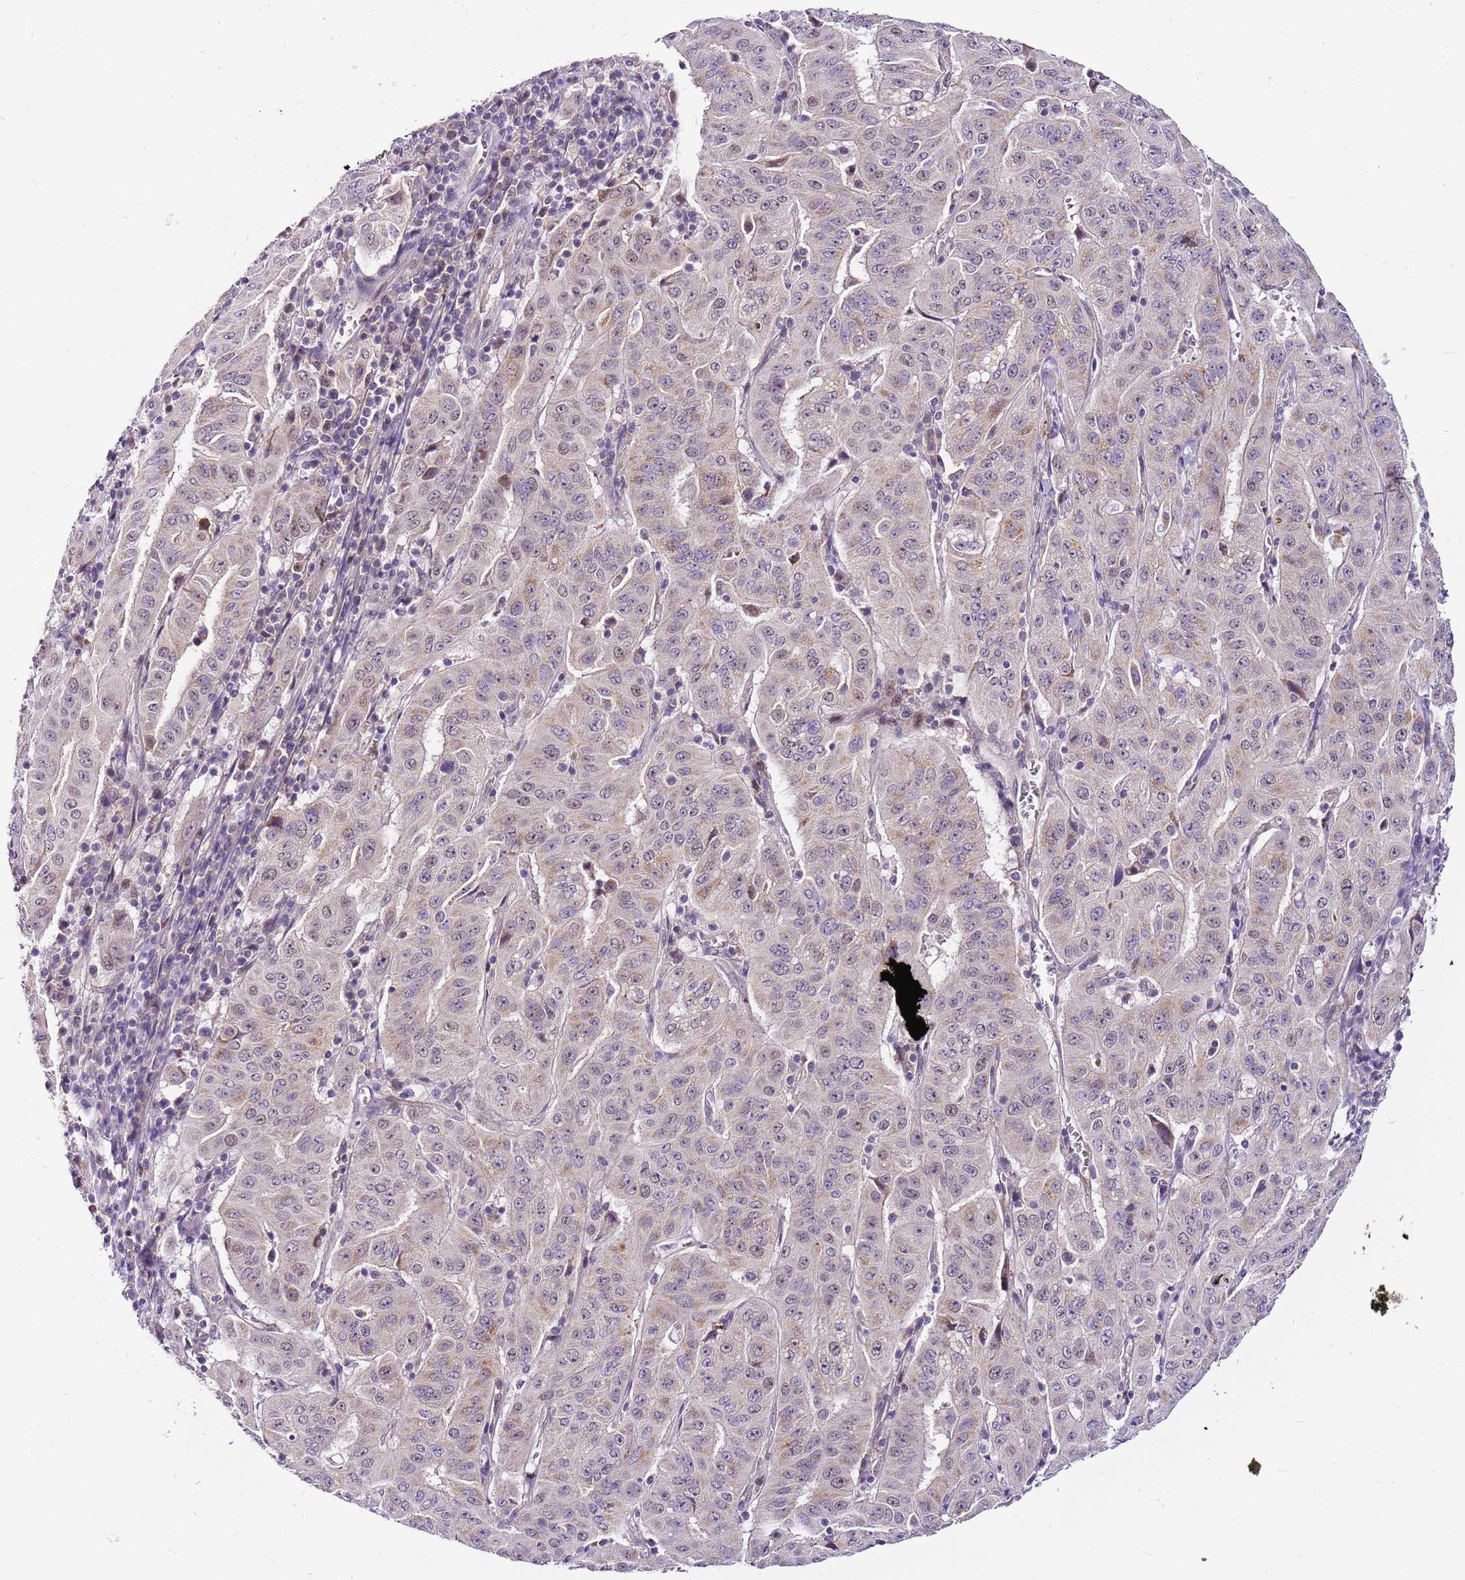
{"staining": {"intensity": "weak", "quantity": "25%-75%", "location": "cytoplasmic/membranous"}, "tissue": "pancreatic cancer", "cell_type": "Tumor cells", "image_type": "cancer", "snomed": [{"axis": "morphology", "description": "Adenocarcinoma, NOS"}, {"axis": "topography", "description": "Pancreas"}], "caption": "DAB immunohistochemical staining of adenocarcinoma (pancreatic) reveals weak cytoplasmic/membranous protein staining in approximately 25%-75% of tumor cells. (brown staining indicates protein expression, while blue staining denotes nuclei).", "gene": "POLE3", "patient": {"sex": "male", "age": 63}}